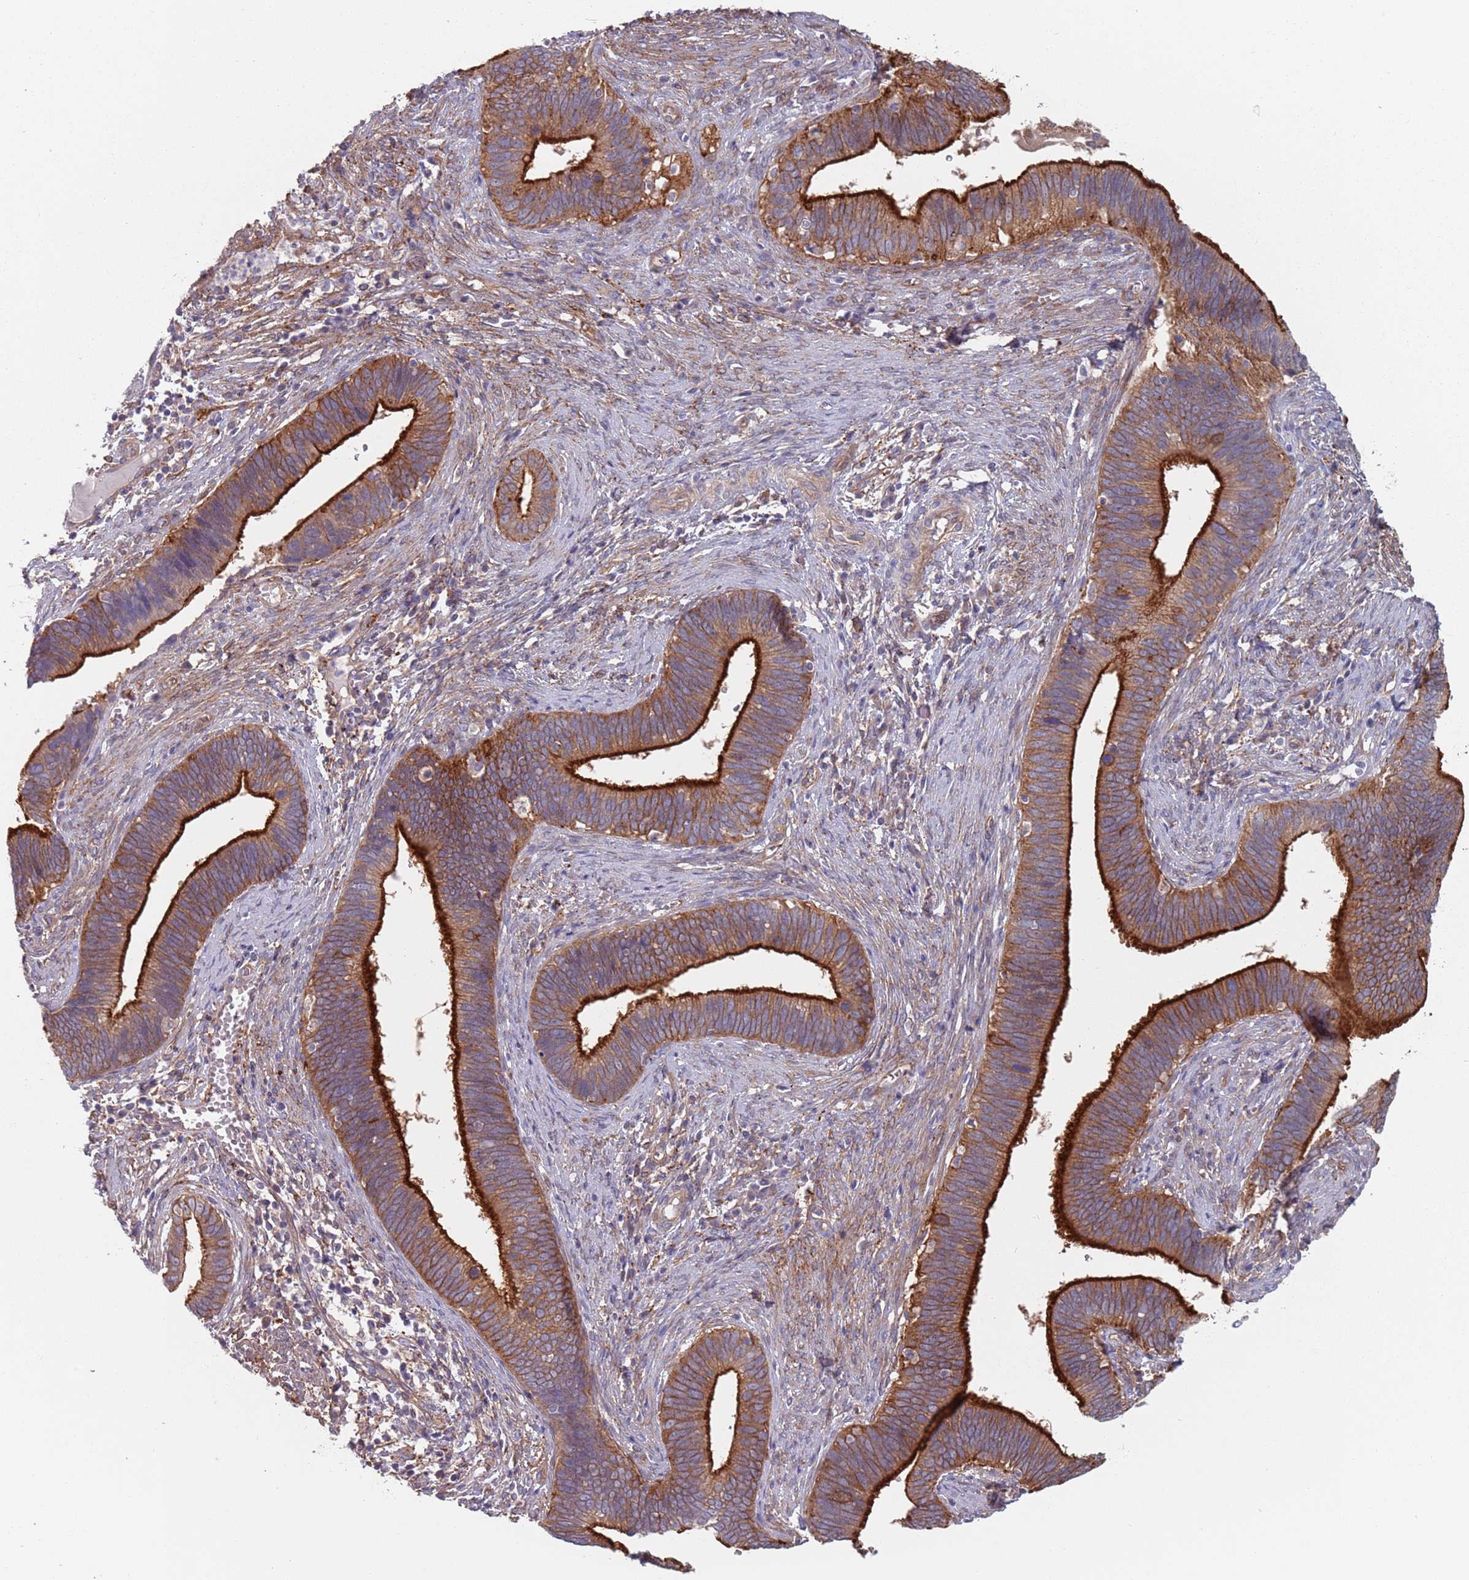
{"staining": {"intensity": "strong", "quantity": ">75%", "location": "cytoplasmic/membranous"}, "tissue": "cervical cancer", "cell_type": "Tumor cells", "image_type": "cancer", "snomed": [{"axis": "morphology", "description": "Adenocarcinoma, NOS"}, {"axis": "topography", "description": "Cervix"}], "caption": "Immunohistochemical staining of human adenocarcinoma (cervical) reveals high levels of strong cytoplasmic/membranous expression in about >75% of tumor cells. (DAB IHC with brightfield microscopy, high magnification).", "gene": "APPL2", "patient": {"sex": "female", "age": 42}}